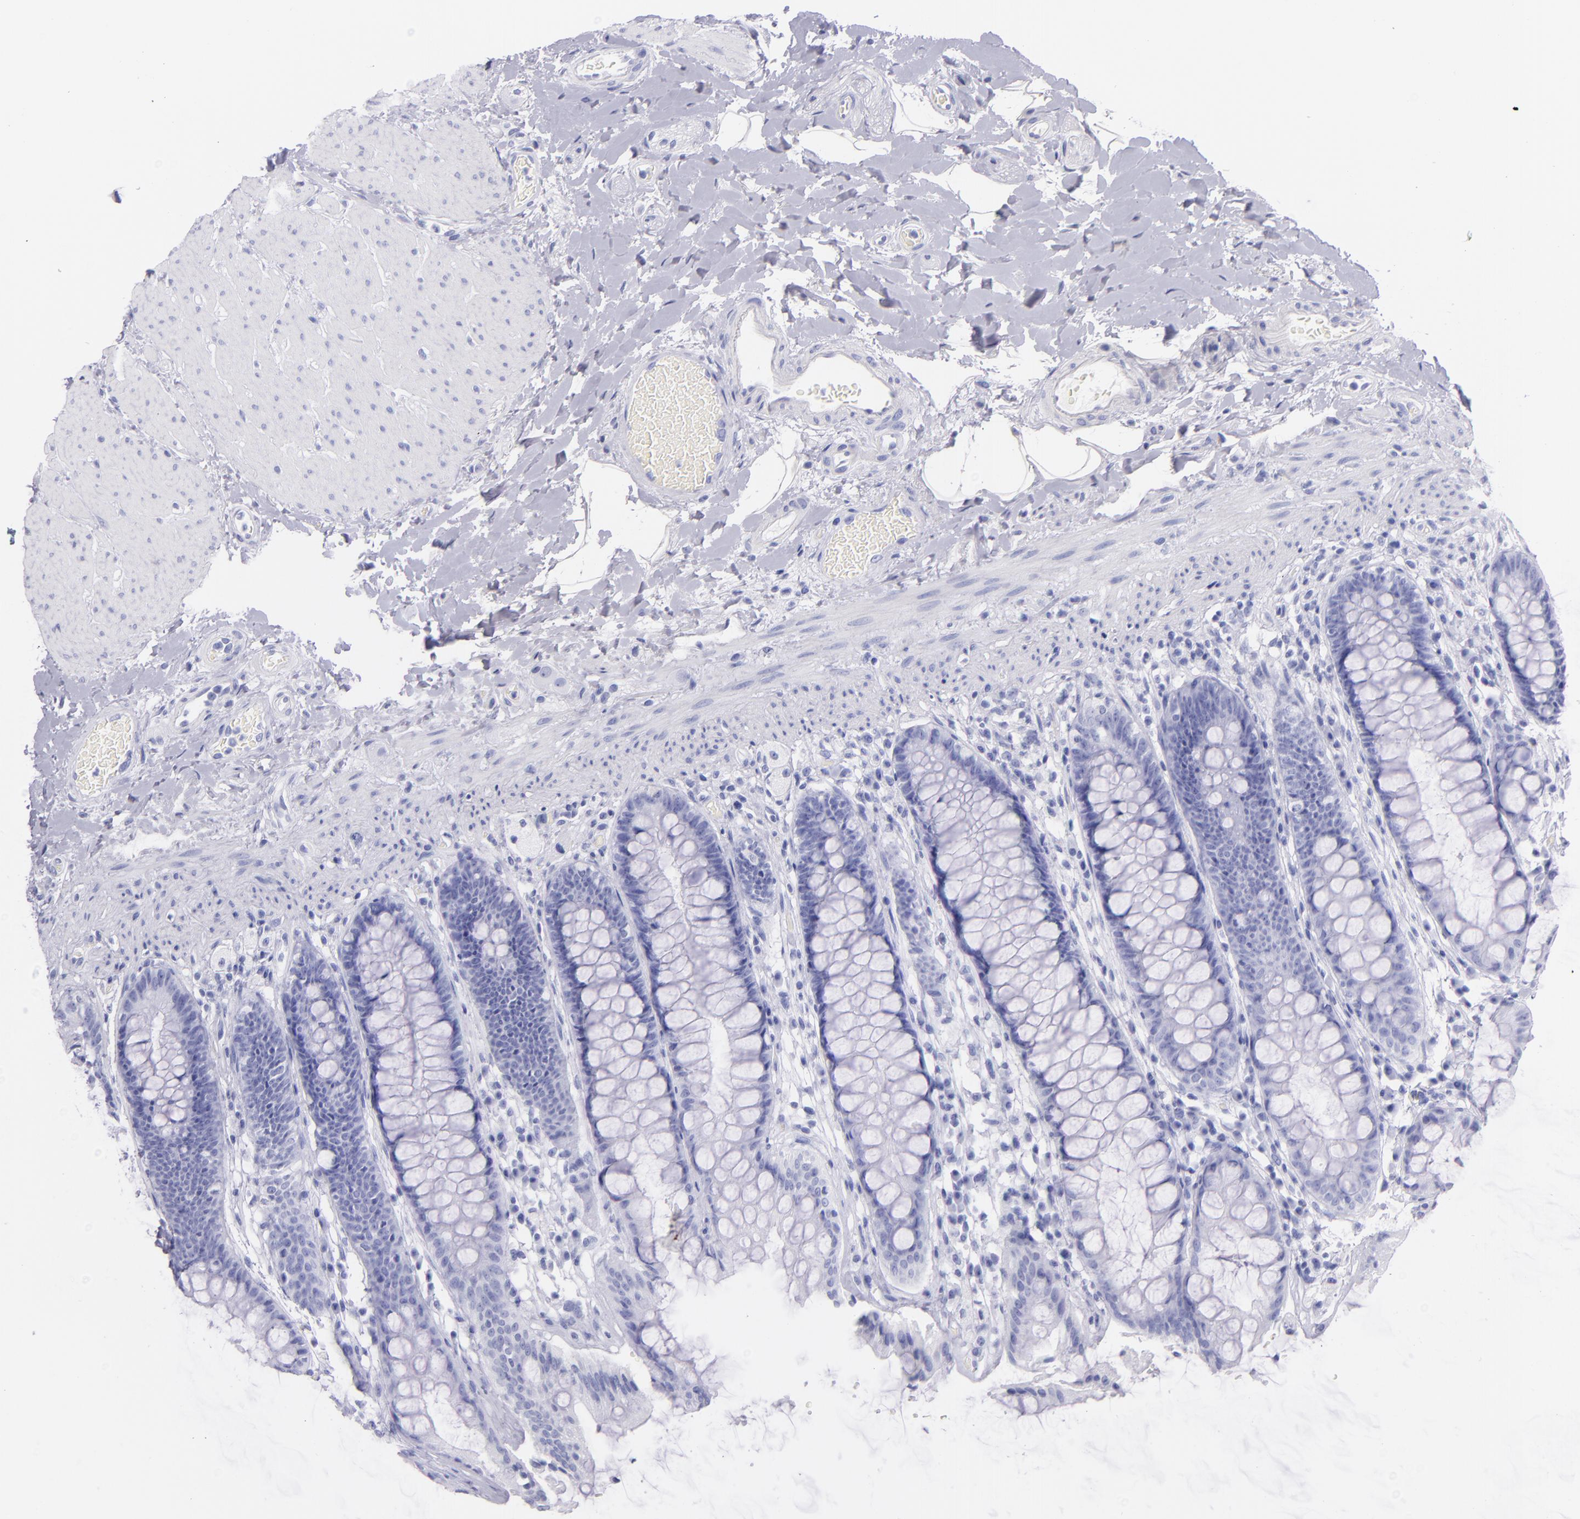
{"staining": {"intensity": "negative", "quantity": "none", "location": "none"}, "tissue": "rectum", "cell_type": "Glandular cells", "image_type": "normal", "snomed": [{"axis": "morphology", "description": "Normal tissue, NOS"}, {"axis": "topography", "description": "Rectum"}], "caption": "Immunohistochemistry of benign rectum reveals no positivity in glandular cells.", "gene": "SFTPB", "patient": {"sex": "female", "age": 46}}